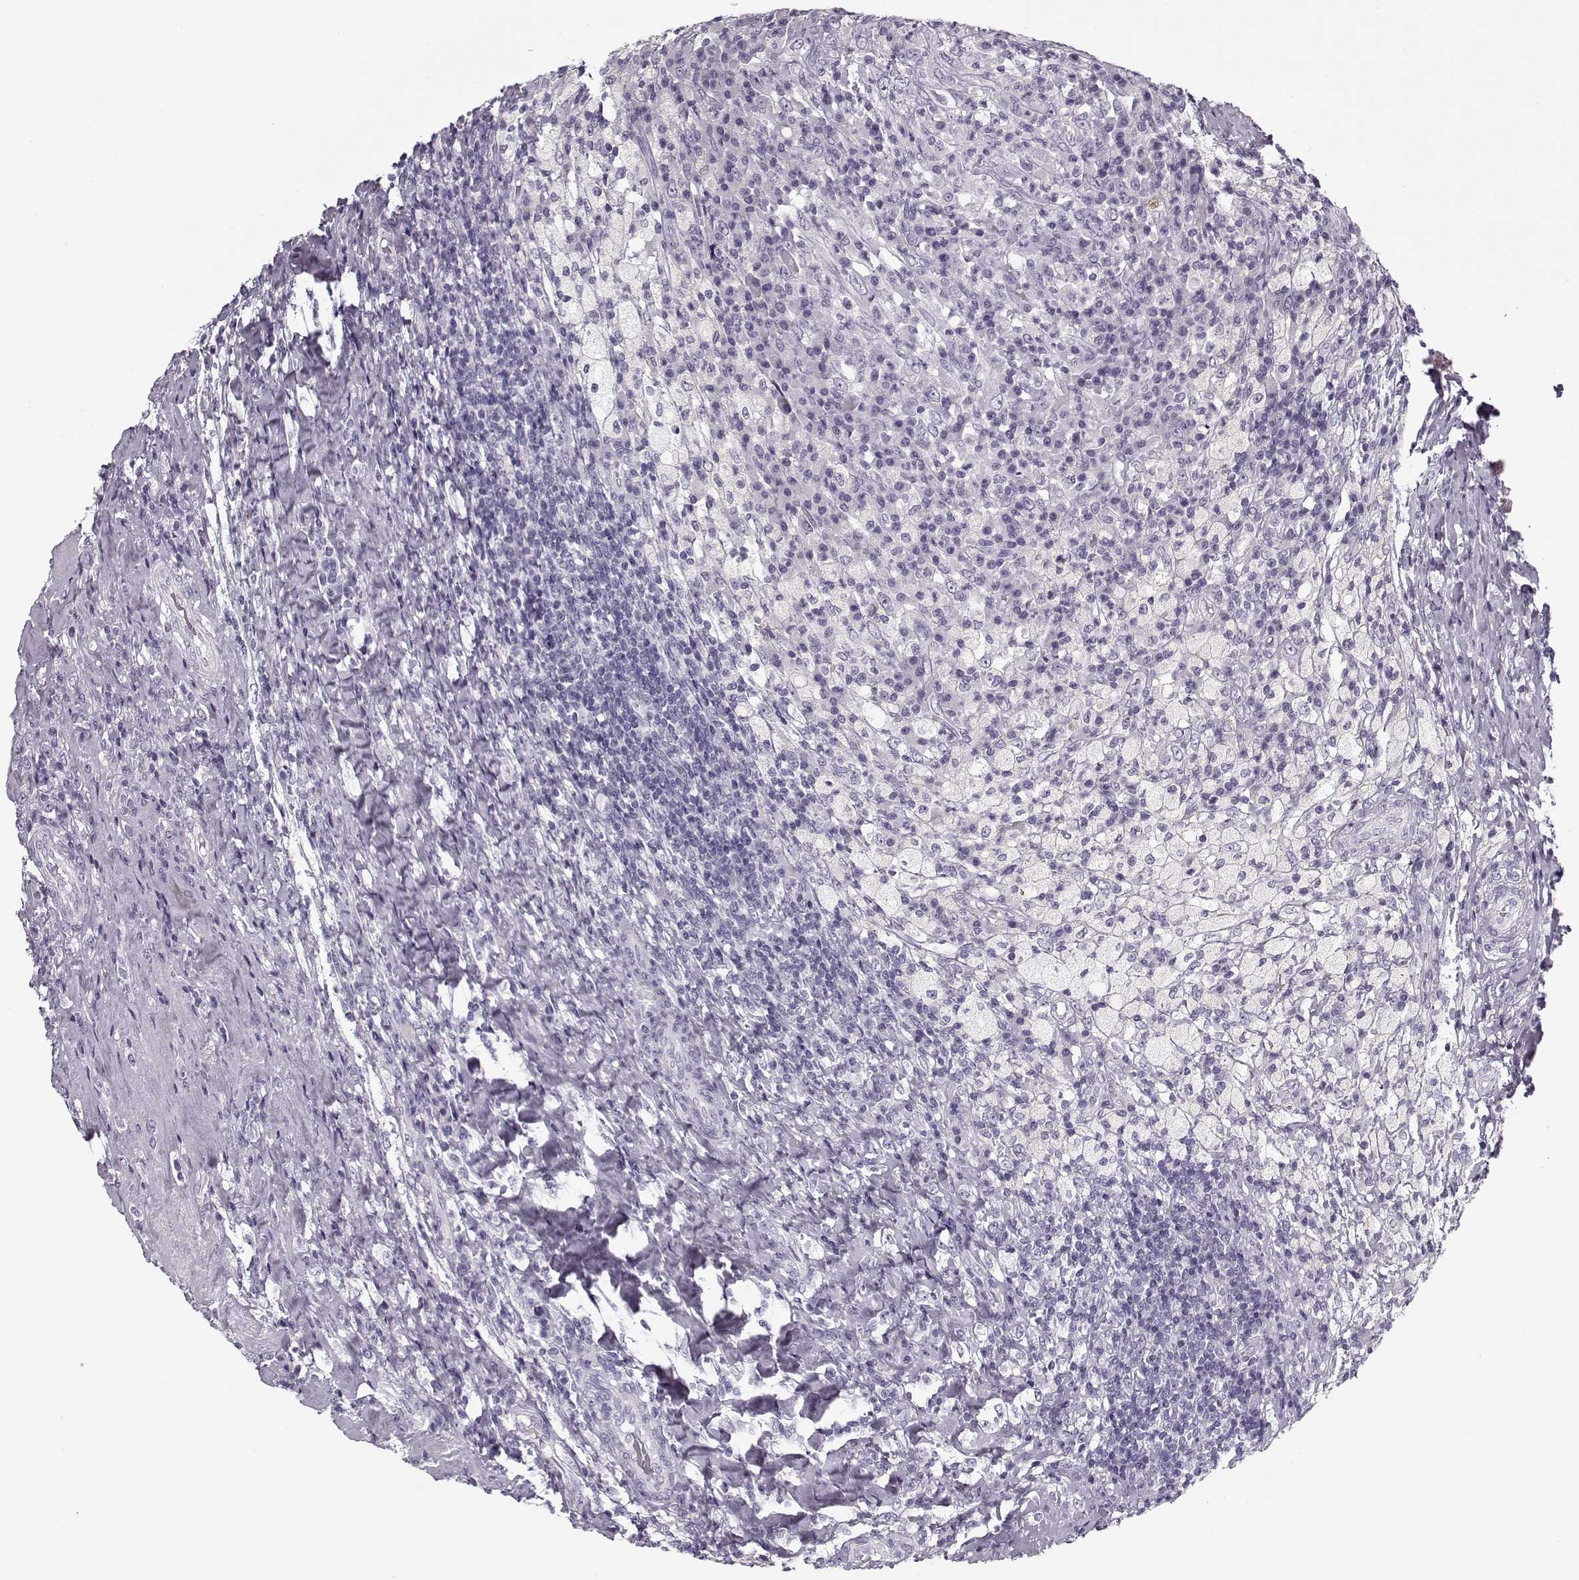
{"staining": {"intensity": "negative", "quantity": "none", "location": "none"}, "tissue": "testis cancer", "cell_type": "Tumor cells", "image_type": "cancer", "snomed": [{"axis": "morphology", "description": "Necrosis, NOS"}, {"axis": "morphology", "description": "Carcinoma, Embryonal, NOS"}, {"axis": "topography", "description": "Testis"}], "caption": "The micrograph shows no significant expression in tumor cells of testis cancer.", "gene": "PNMT", "patient": {"sex": "male", "age": 19}}